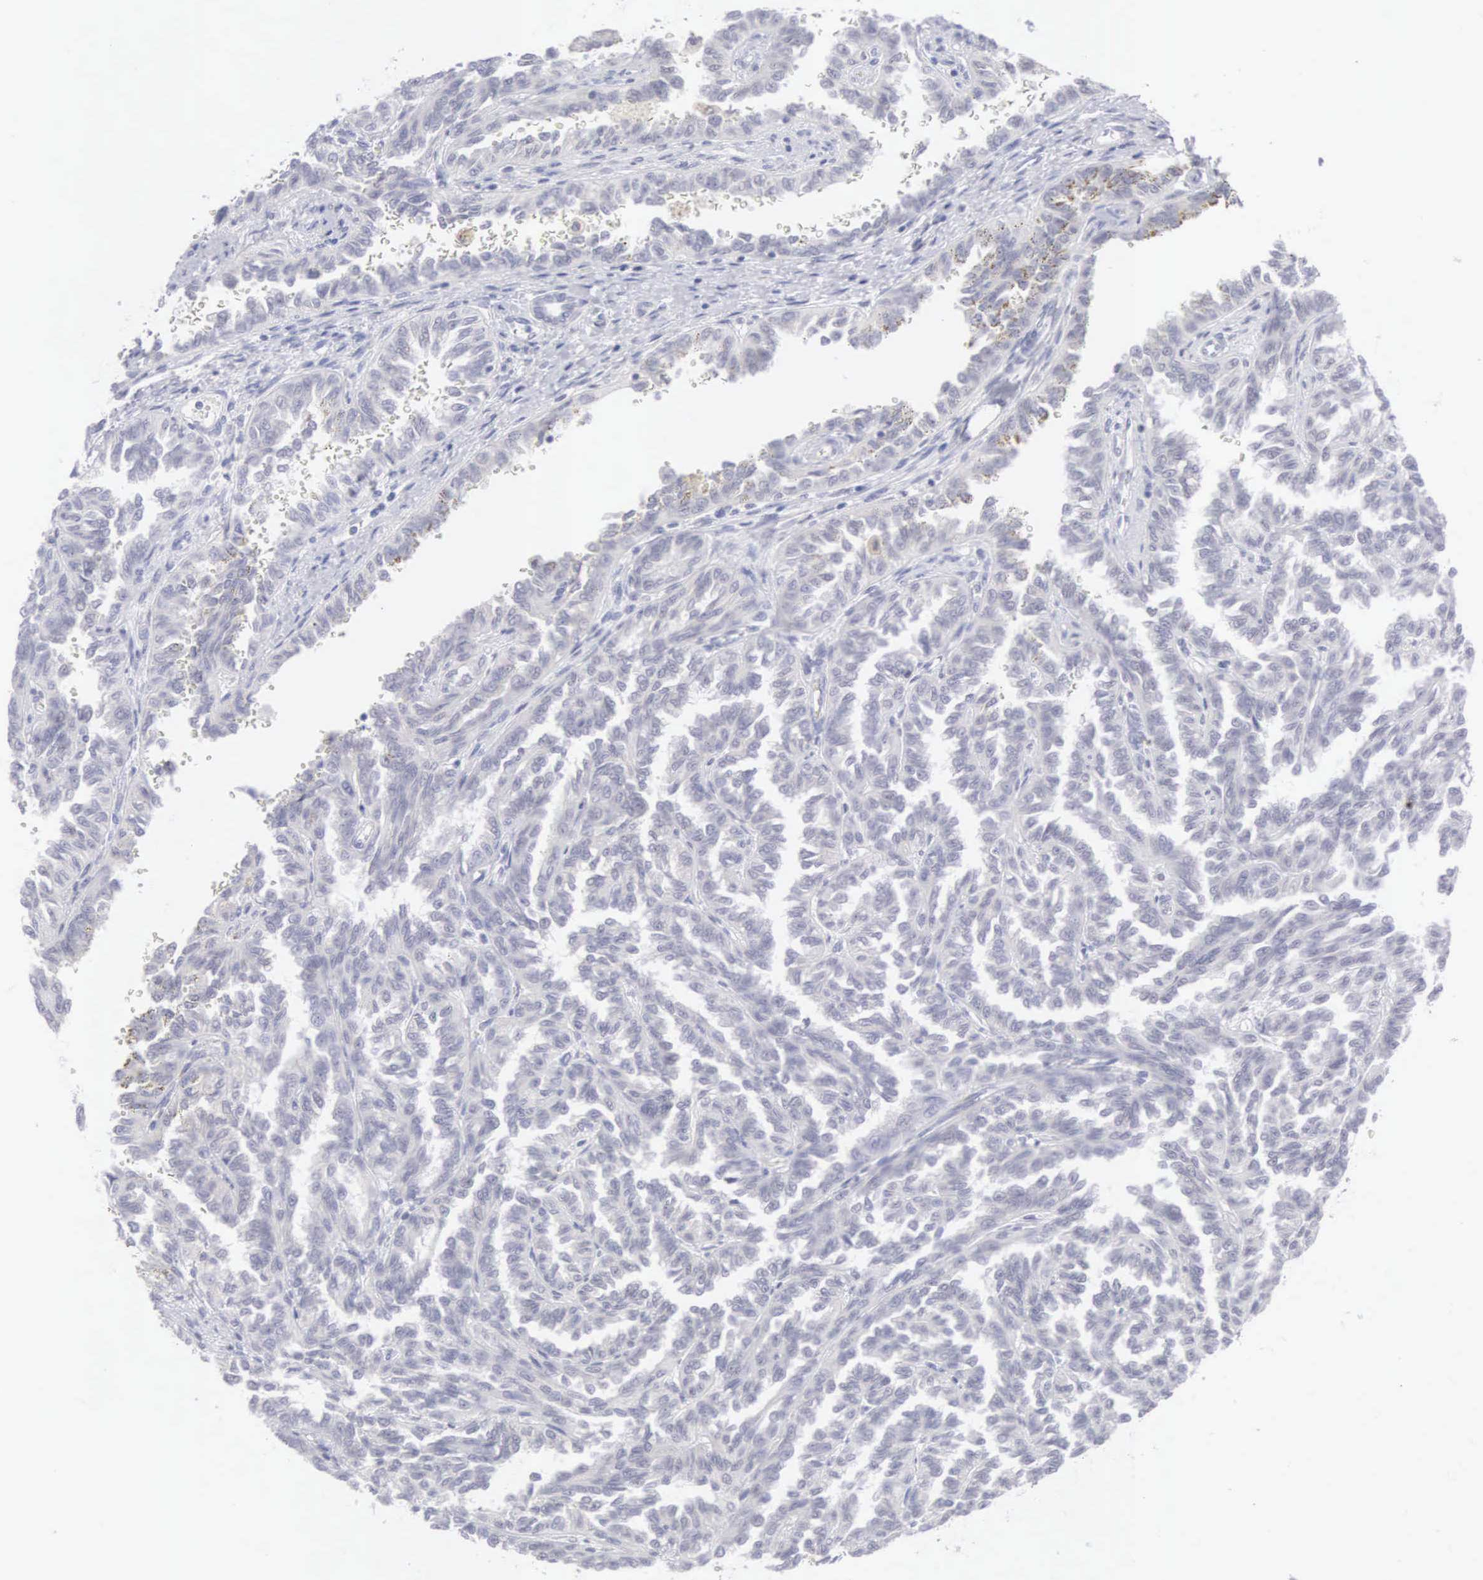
{"staining": {"intensity": "negative", "quantity": "none", "location": "none"}, "tissue": "renal cancer", "cell_type": "Tumor cells", "image_type": "cancer", "snomed": [{"axis": "morphology", "description": "Inflammation, NOS"}, {"axis": "morphology", "description": "Adenocarcinoma, NOS"}, {"axis": "topography", "description": "Kidney"}], "caption": "An immunohistochemistry photomicrograph of renal cancer is shown. There is no staining in tumor cells of renal cancer. (Brightfield microscopy of DAB (3,3'-diaminobenzidine) immunohistochemistry at high magnification).", "gene": "MNAT1", "patient": {"sex": "male", "age": 68}}